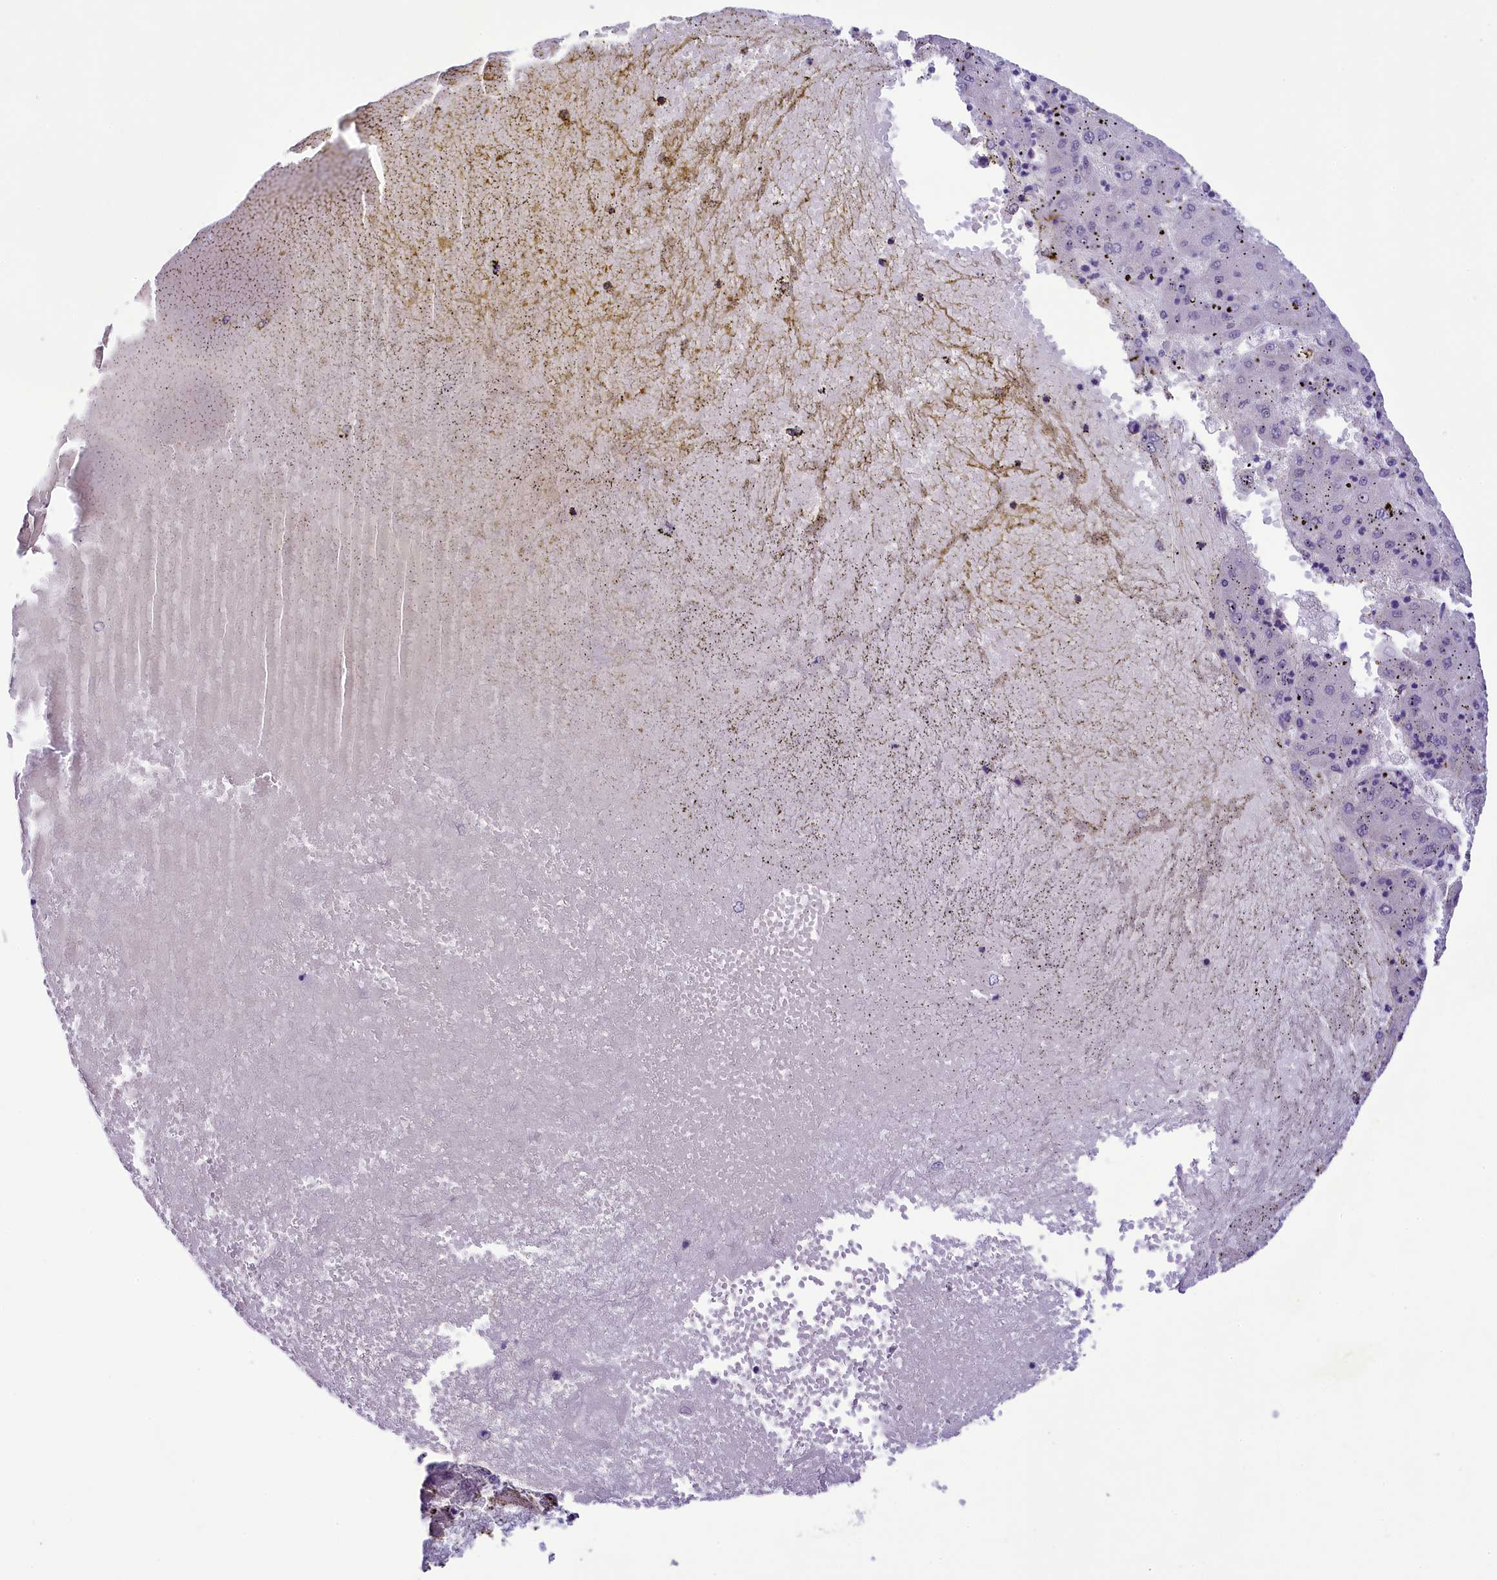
{"staining": {"intensity": "negative", "quantity": "none", "location": "none"}, "tissue": "liver cancer", "cell_type": "Tumor cells", "image_type": "cancer", "snomed": [{"axis": "morphology", "description": "Carcinoma, Hepatocellular, NOS"}, {"axis": "topography", "description": "Liver"}], "caption": "Tumor cells show no significant protein expression in liver cancer. Nuclei are stained in blue.", "gene": "PAF1", "patient": {"sex": "male", "age": 72}}